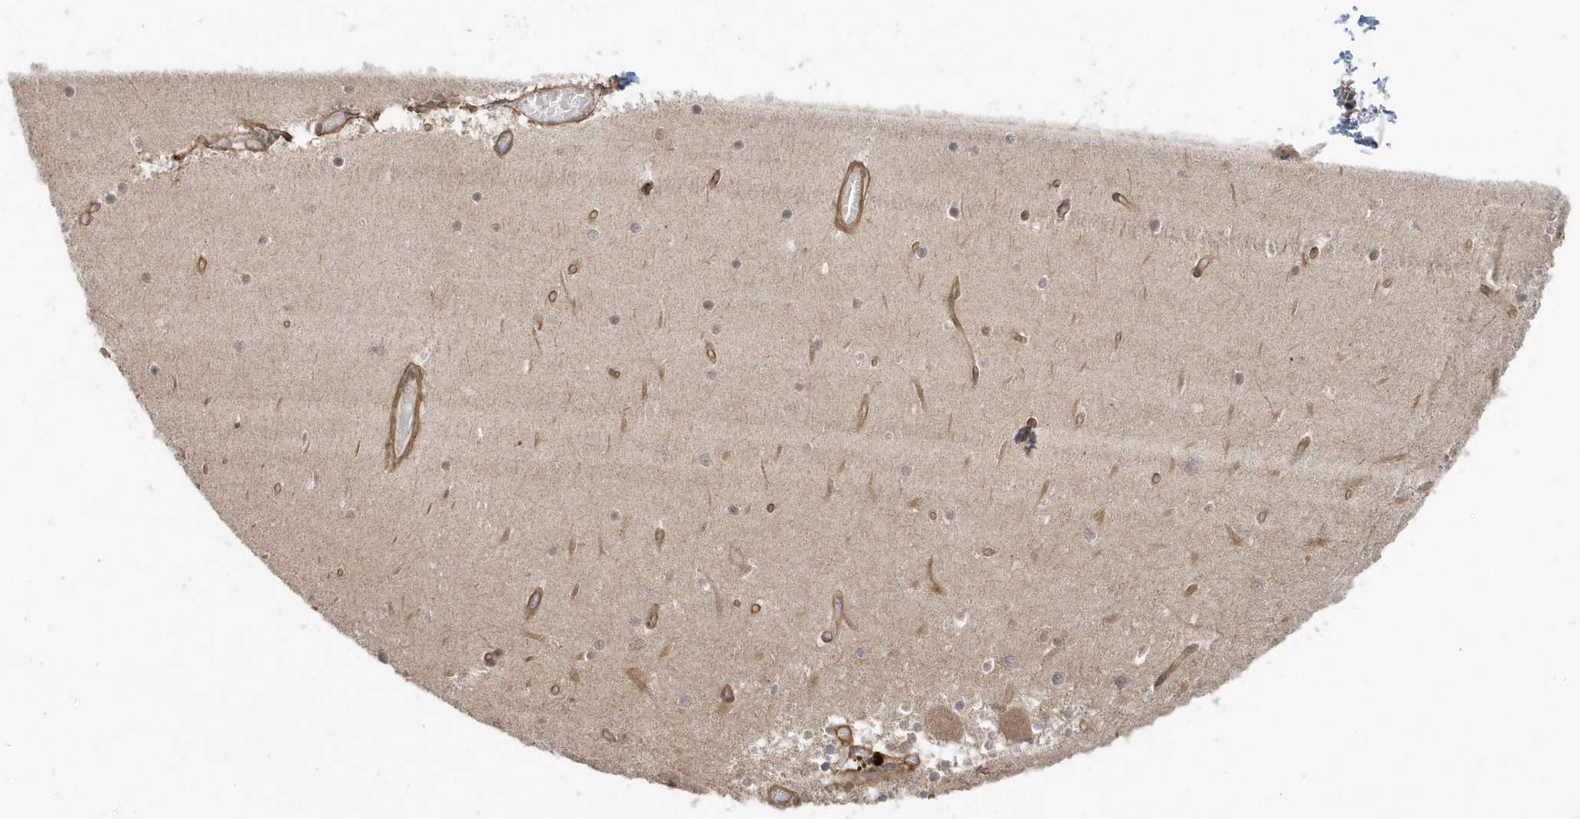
{"staining": {"intensity": "weak", "quantity": "25%-75%", "location": "cytoplasmic/membranous"}, "tissue": "cerebellum", "cell_type": "Cells in granular layer", "image_type": "normal", "snomed": [{"axis": "morphology", "description": "Normal tissue, NOS"}, {"axis": "topography", "description": "Cerebellum"}], "caption": "Protein analysis of unremarkable cerebellum exhibits weak cytoplasmic/membranous staining in approximately 25%-75% of cells in granular layer.", "gene": "ACTR1A", "patient": {"sex": "female", "age": 28}}